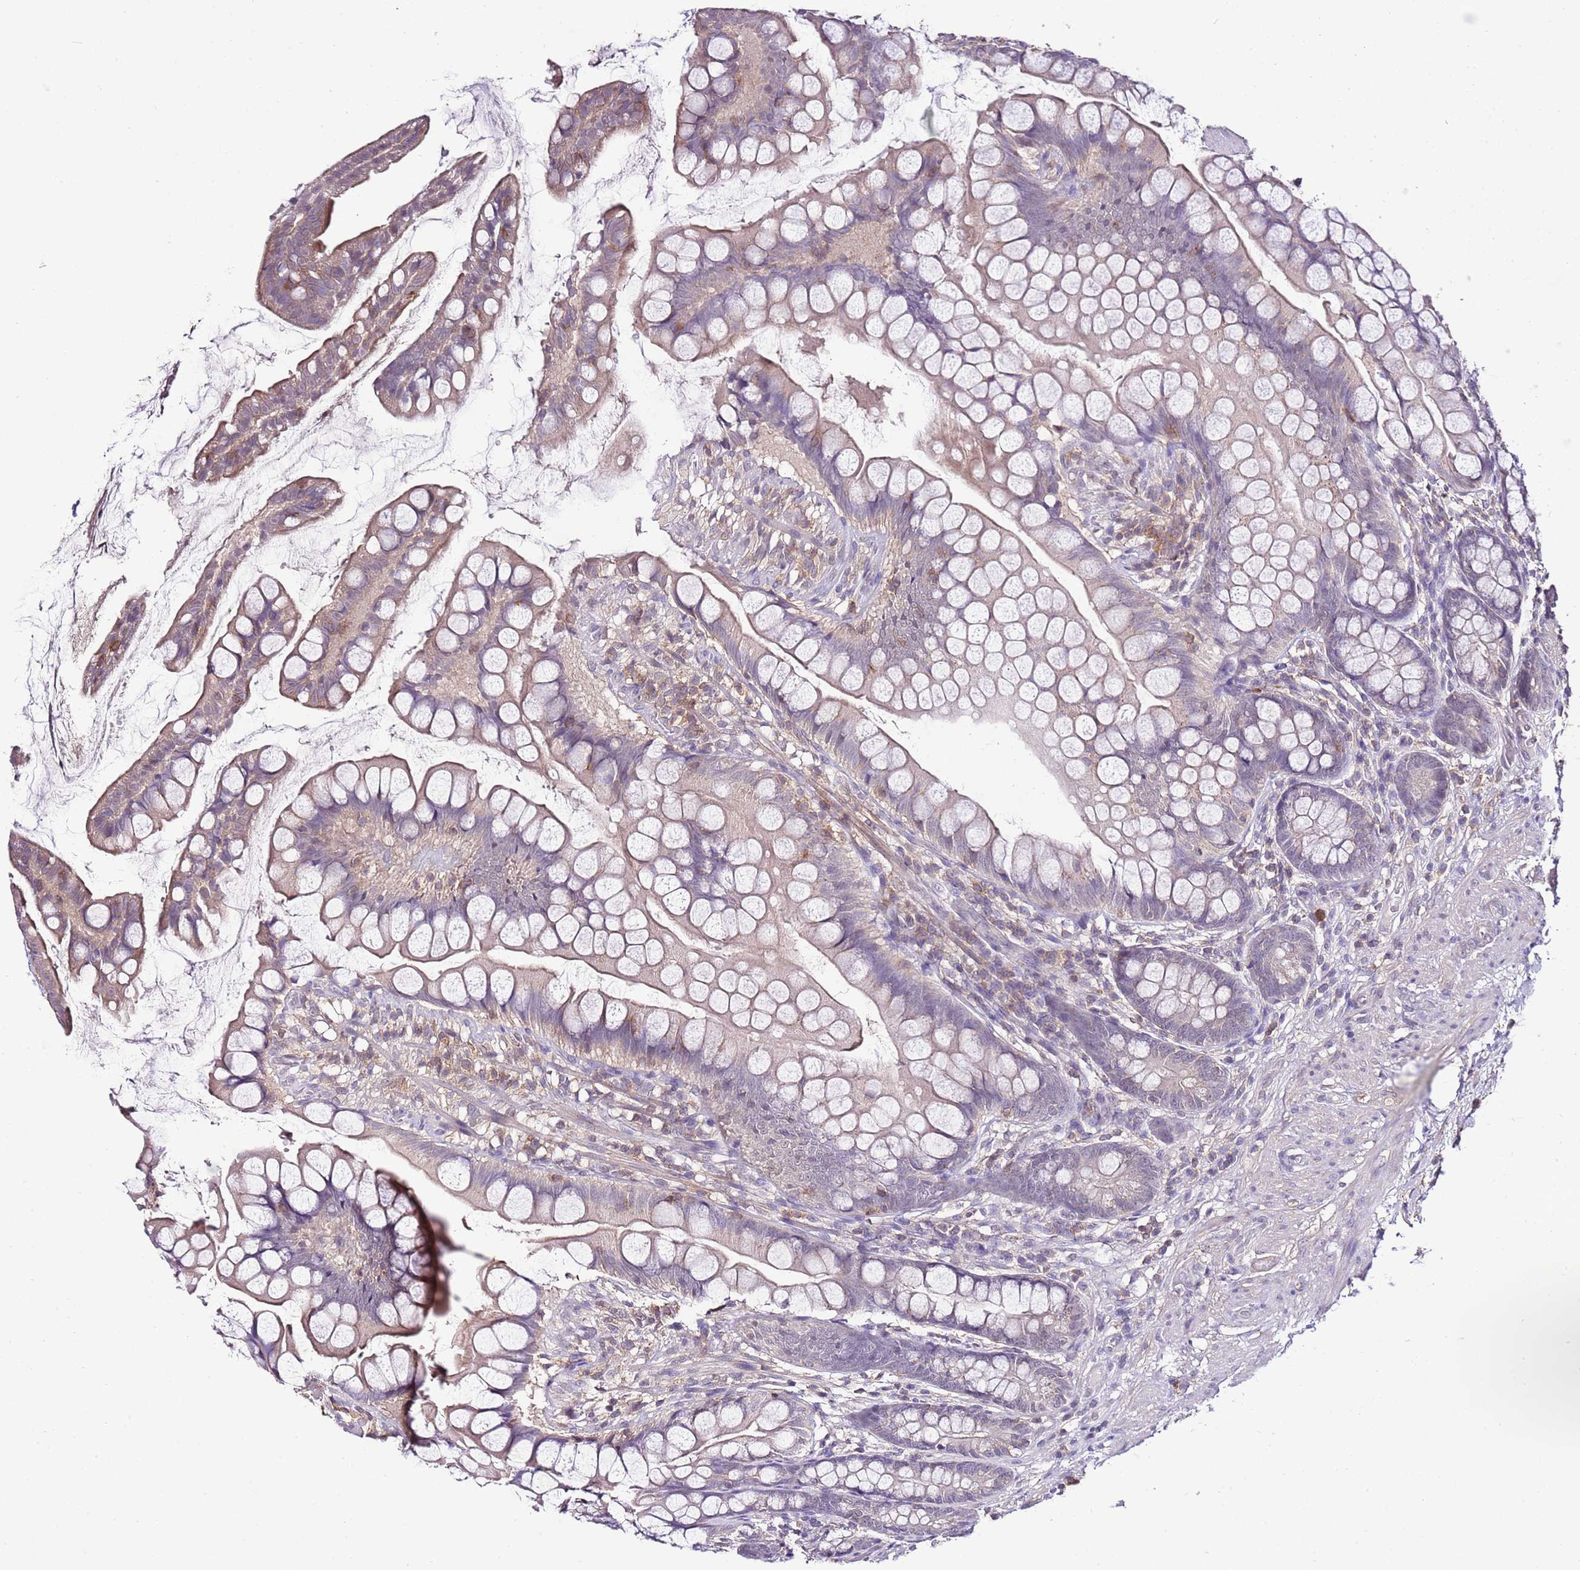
{"staining": {"intensity": "weak", "quantity": "25%-75%", "location": "cytoplasmic/membranous"}, "tissue": "small intestine", "cell_type": "Glandular cells", "image_type": "normal", "snomed": [{"axis": "morphology", "description": "Normal tissue, NOS"}, {"axis": "topography", "description": "Small intestine"}], "caption": "An IHC image of unremarkable tissue is shown. Protein staining in brown highlights weak cytoplasmic/membranous positivity in small intestine within glandular cells.", "gene": "EFHD1", "patient": {"sex": "male", "age": 70}}